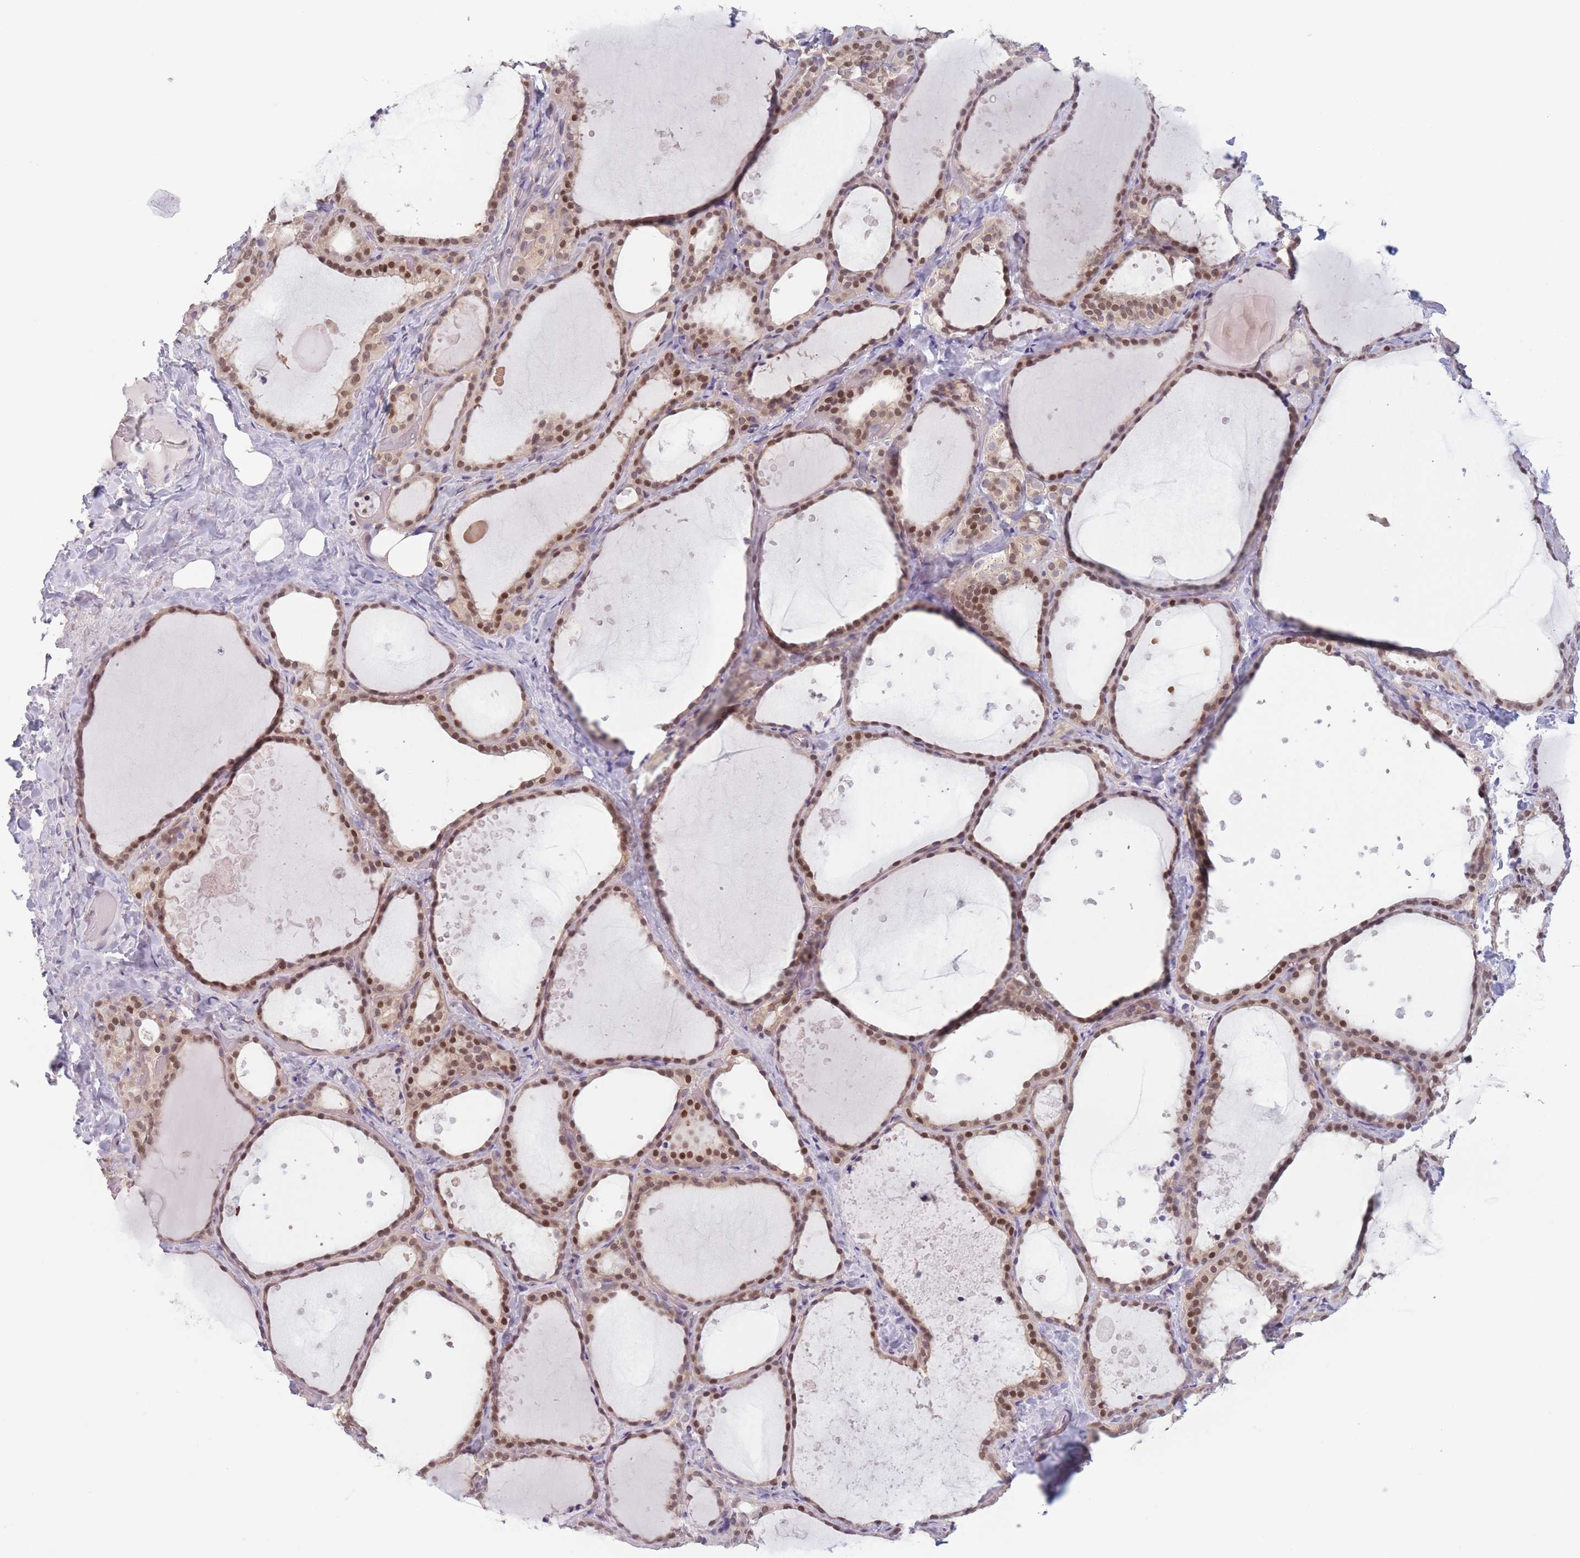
{"staining": {"intensity": "strong", "quantity": "25%-75%", "location": "nuclear"}, "tissue": "thyroid gland", "cell_type": "Glandular cells", "image_type": "normal", "snomed": [{"axis": "morphology", "description": "Normal tissue, NOS"}, {"axis": "topography", "description": "Thyroid gland"}], "caption": "Glandular cells show high levels of strong nuclear positivity in about 25%-75% of cells in unremarkable thyroid gland. (DAB (3,3'-diaminobenzidine) IHC with brightfield microscopy, high magnification).", "gene": "ENSG00000267179", "patient": {"sex": "female", "age": 44}}